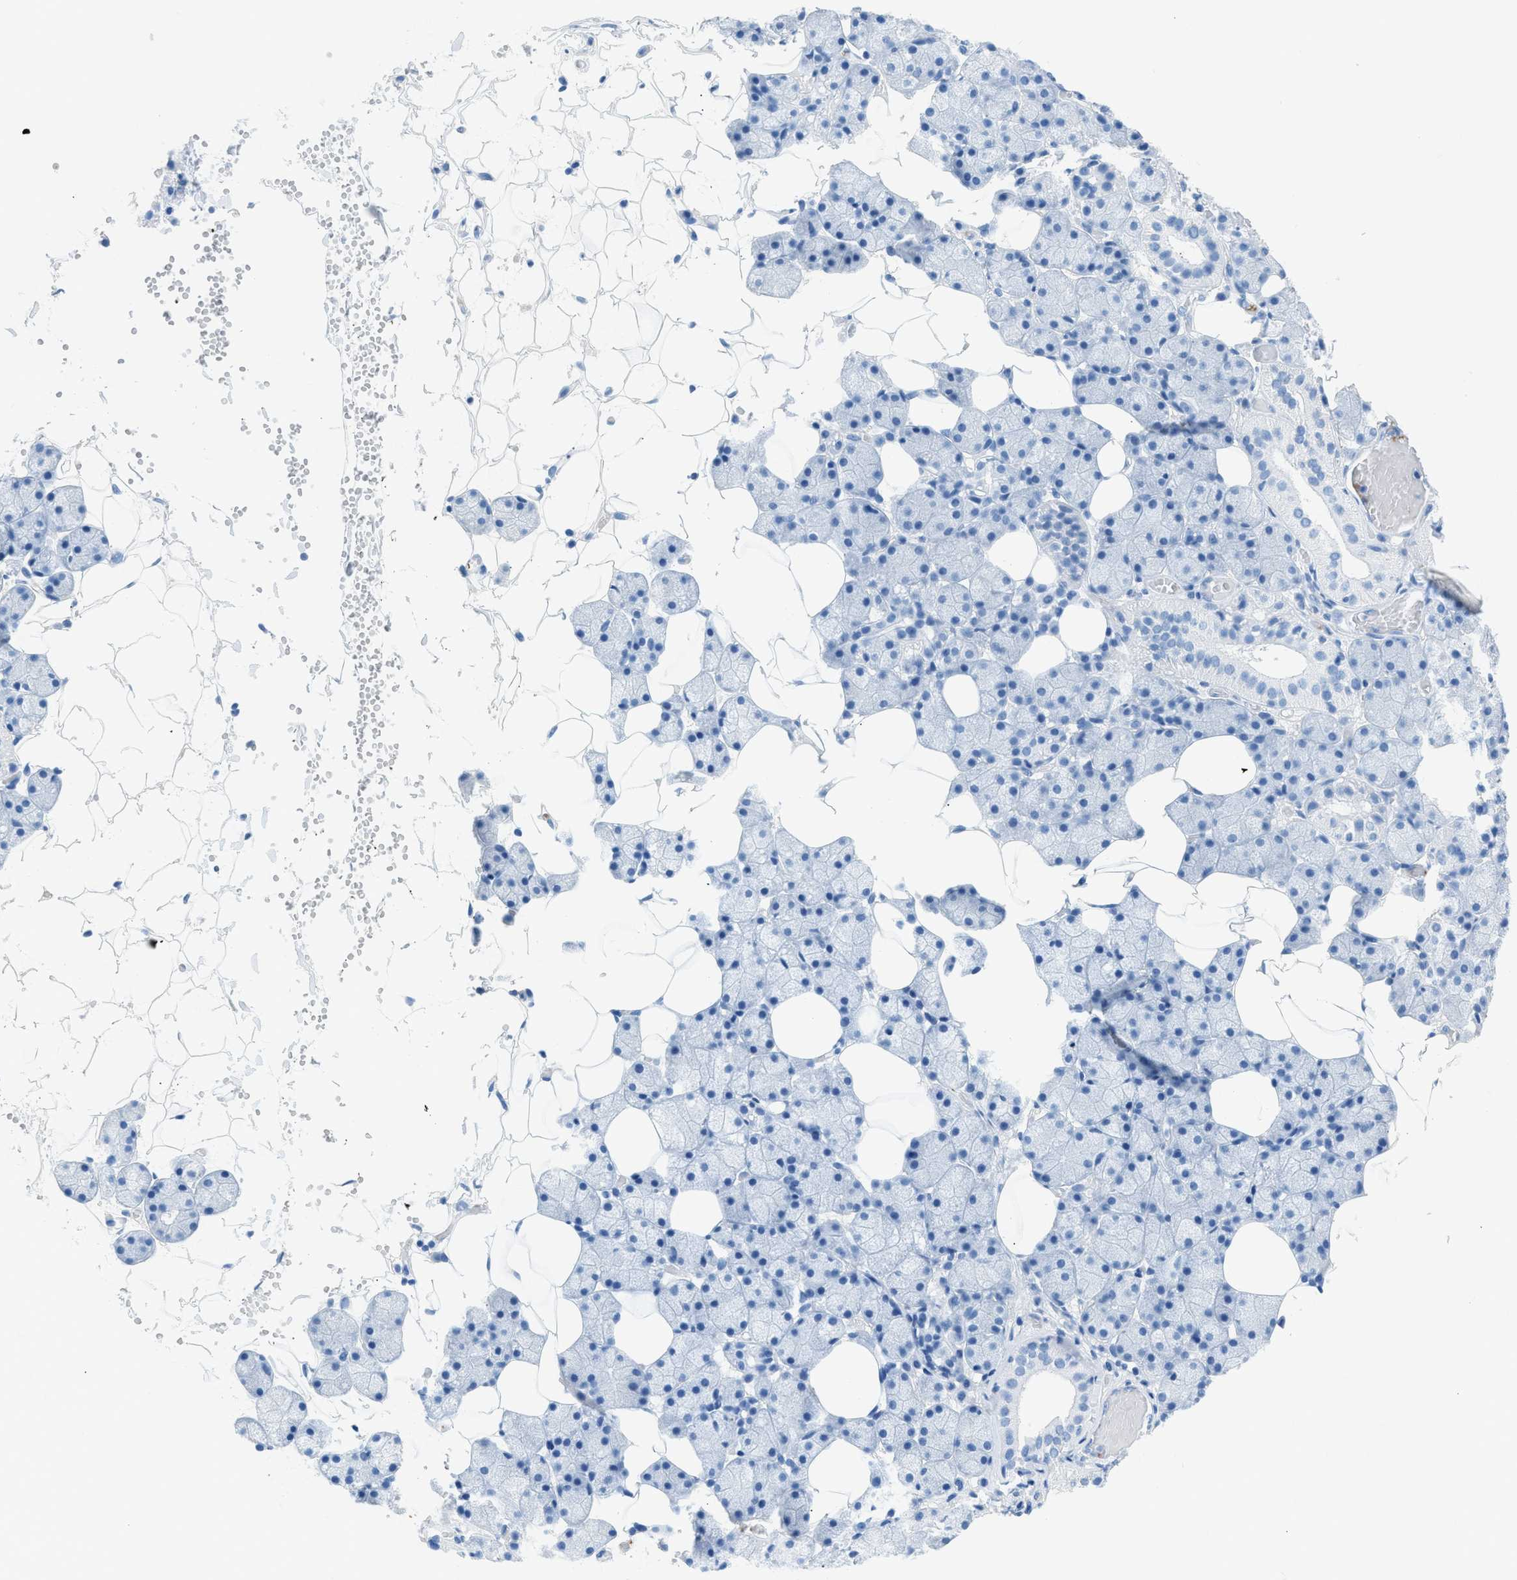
{"staining": {"intensity": "negative", "quantity": "none", "location": "none"}, "tissue": "salivary gland", "cell_type": "Glandular cells", "image_type": "normal", "snomed": [{"axis": "morphology", "description": "Normal tissue, NOS"}, {"axis": "topography", "description": "Salivary gland"}], "caption": "A high-resolution micrograph shows immunohistochemistry (IHC) staining of unremarkable salivary gland, which reveals no significant expression in glandular cells.", "gene": "FAIM2", "patient": {"sex": "female", "age": 33}}